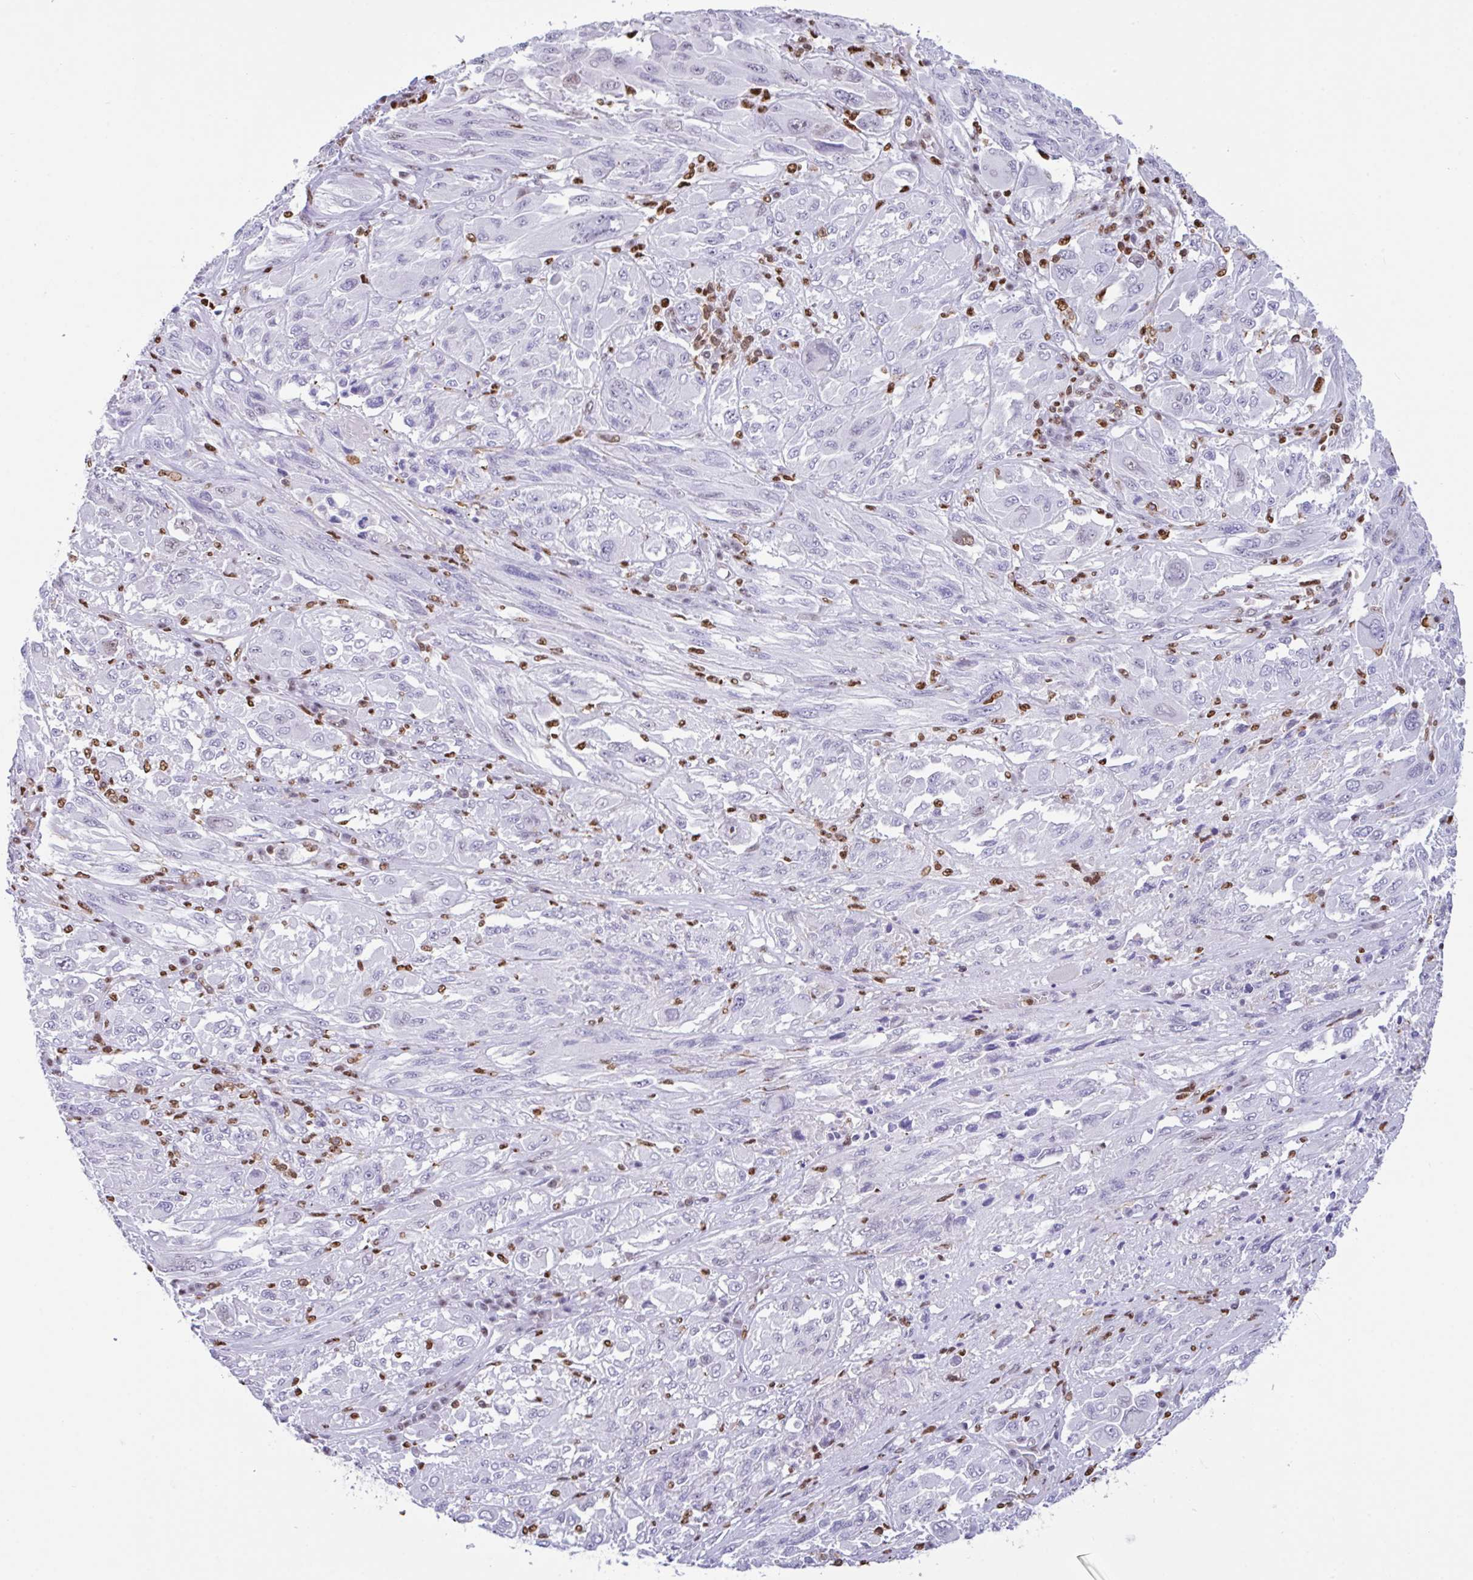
{"staining": {"intensity": "negative", "quantity": "none", "location": "none"}, "tissue": "melanoma", "cell_type": "Tumor cells", "image_type": "cancer", "snomed": [{"axis": "morphology", "description": "Malignant melanoma, NOS"}, {"axis": "topography", "description": "Skin"}], "caption": "Immunohistochemistry (IHC) micrograph of human malignant melanoma stained for a protein (brown), which shows no positivity in tumor cells.", "gene": "BTBD10", "patient": {"sex": "female", "age": 91}}